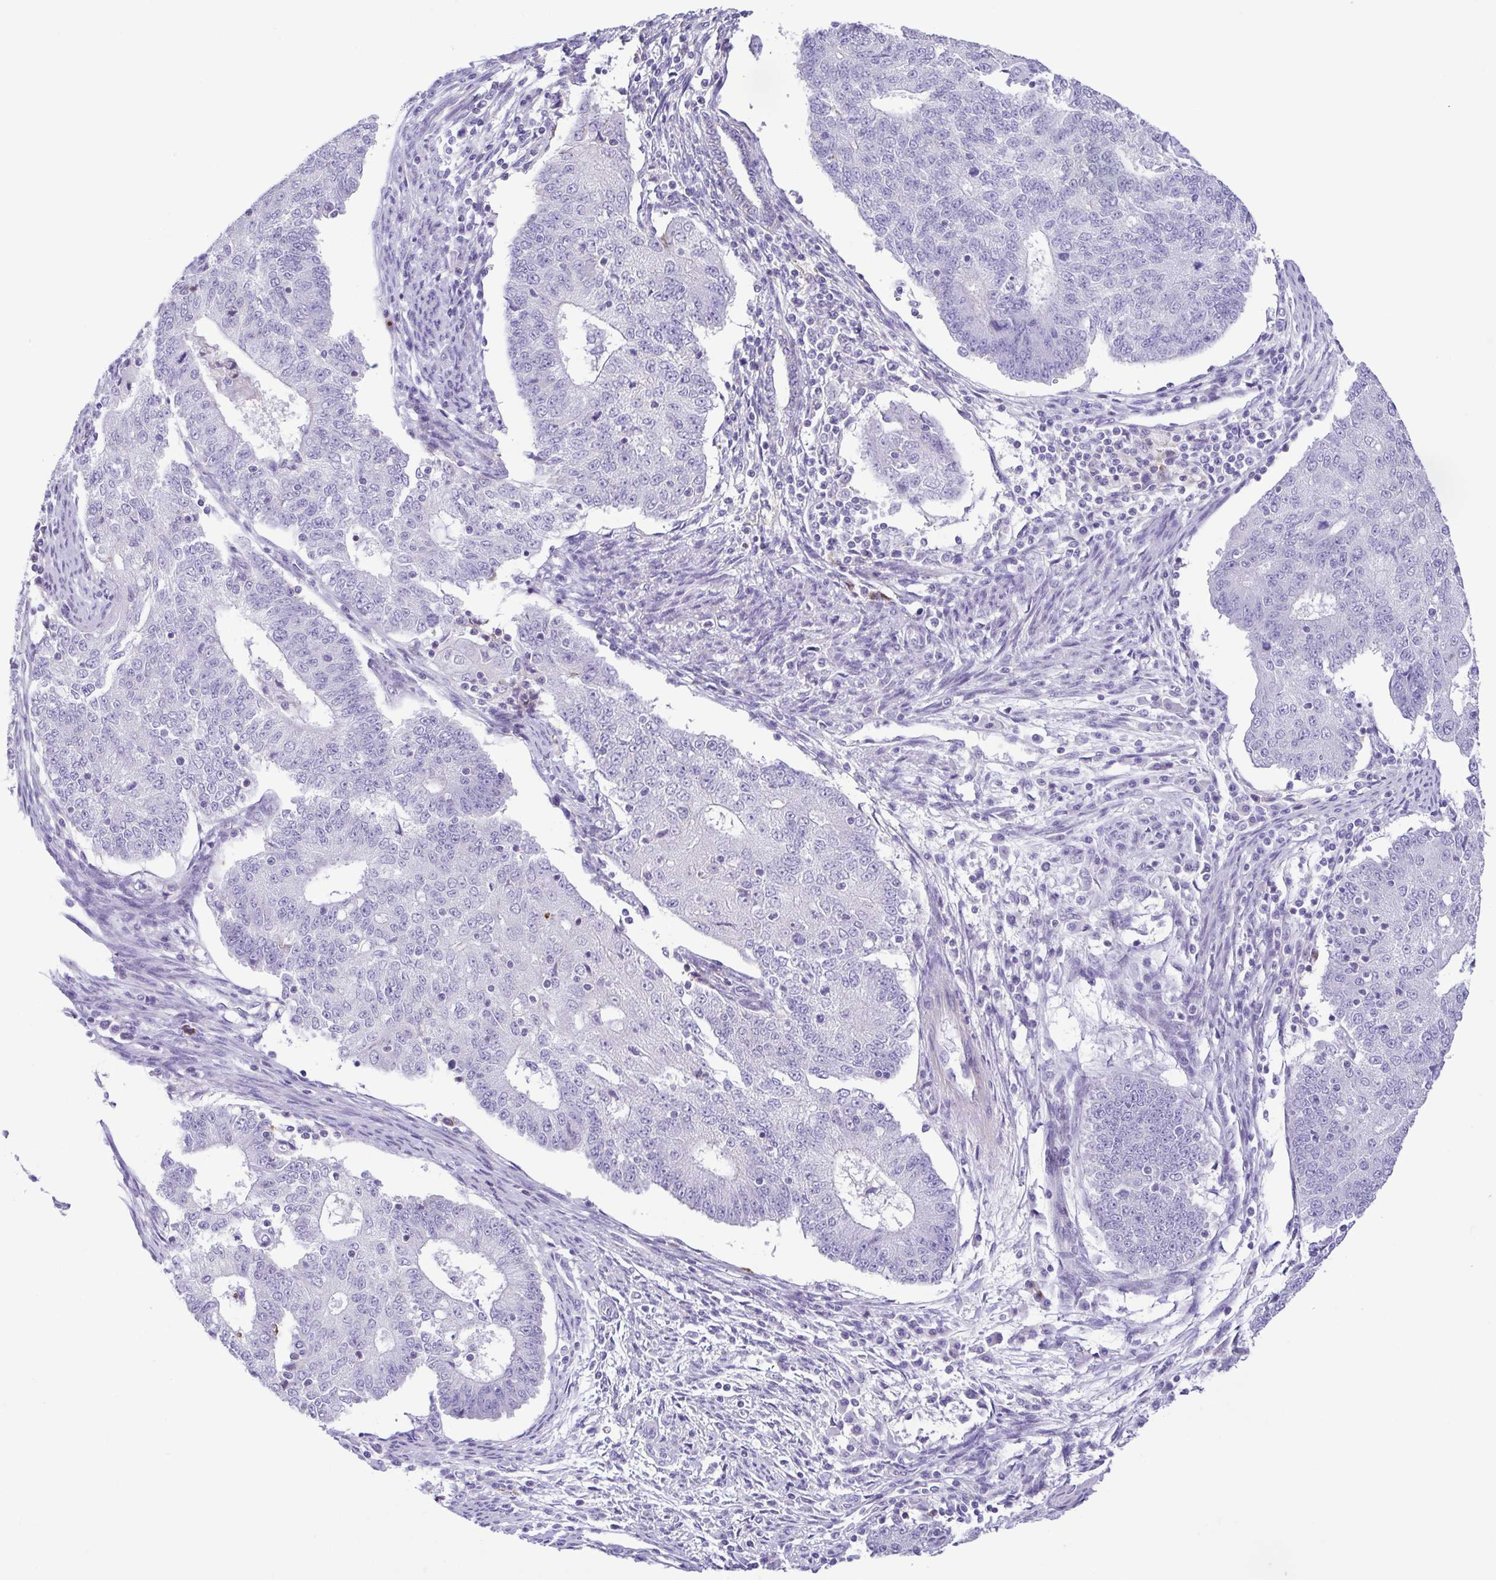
{"staining": {"intensity": "negative", "quantity": "none", "location": "none"}, "tissue": "endometrial cancer", "cell_type": "Tumor cells", "image_type": "cancer", "snomed": [{"axis": "morphology", "description": "Adenocarcinoma, NOS"}, {"axis": "topography", "description": "Endometrium"}], "caption": "High magnification brightfield microscopy of adenocarcinoma (endometrial) stained with DAB (3,3'-diaminobenzidine) (brown) and counterstained with hematoxylin (blue): tumor cells show no significant staining. The staining is performed using DAB brown chromogen with nuclei counter-stained in using hematoxylin.", "gene": "GPR182", "patient": {"sex": "female", "age": 56}}